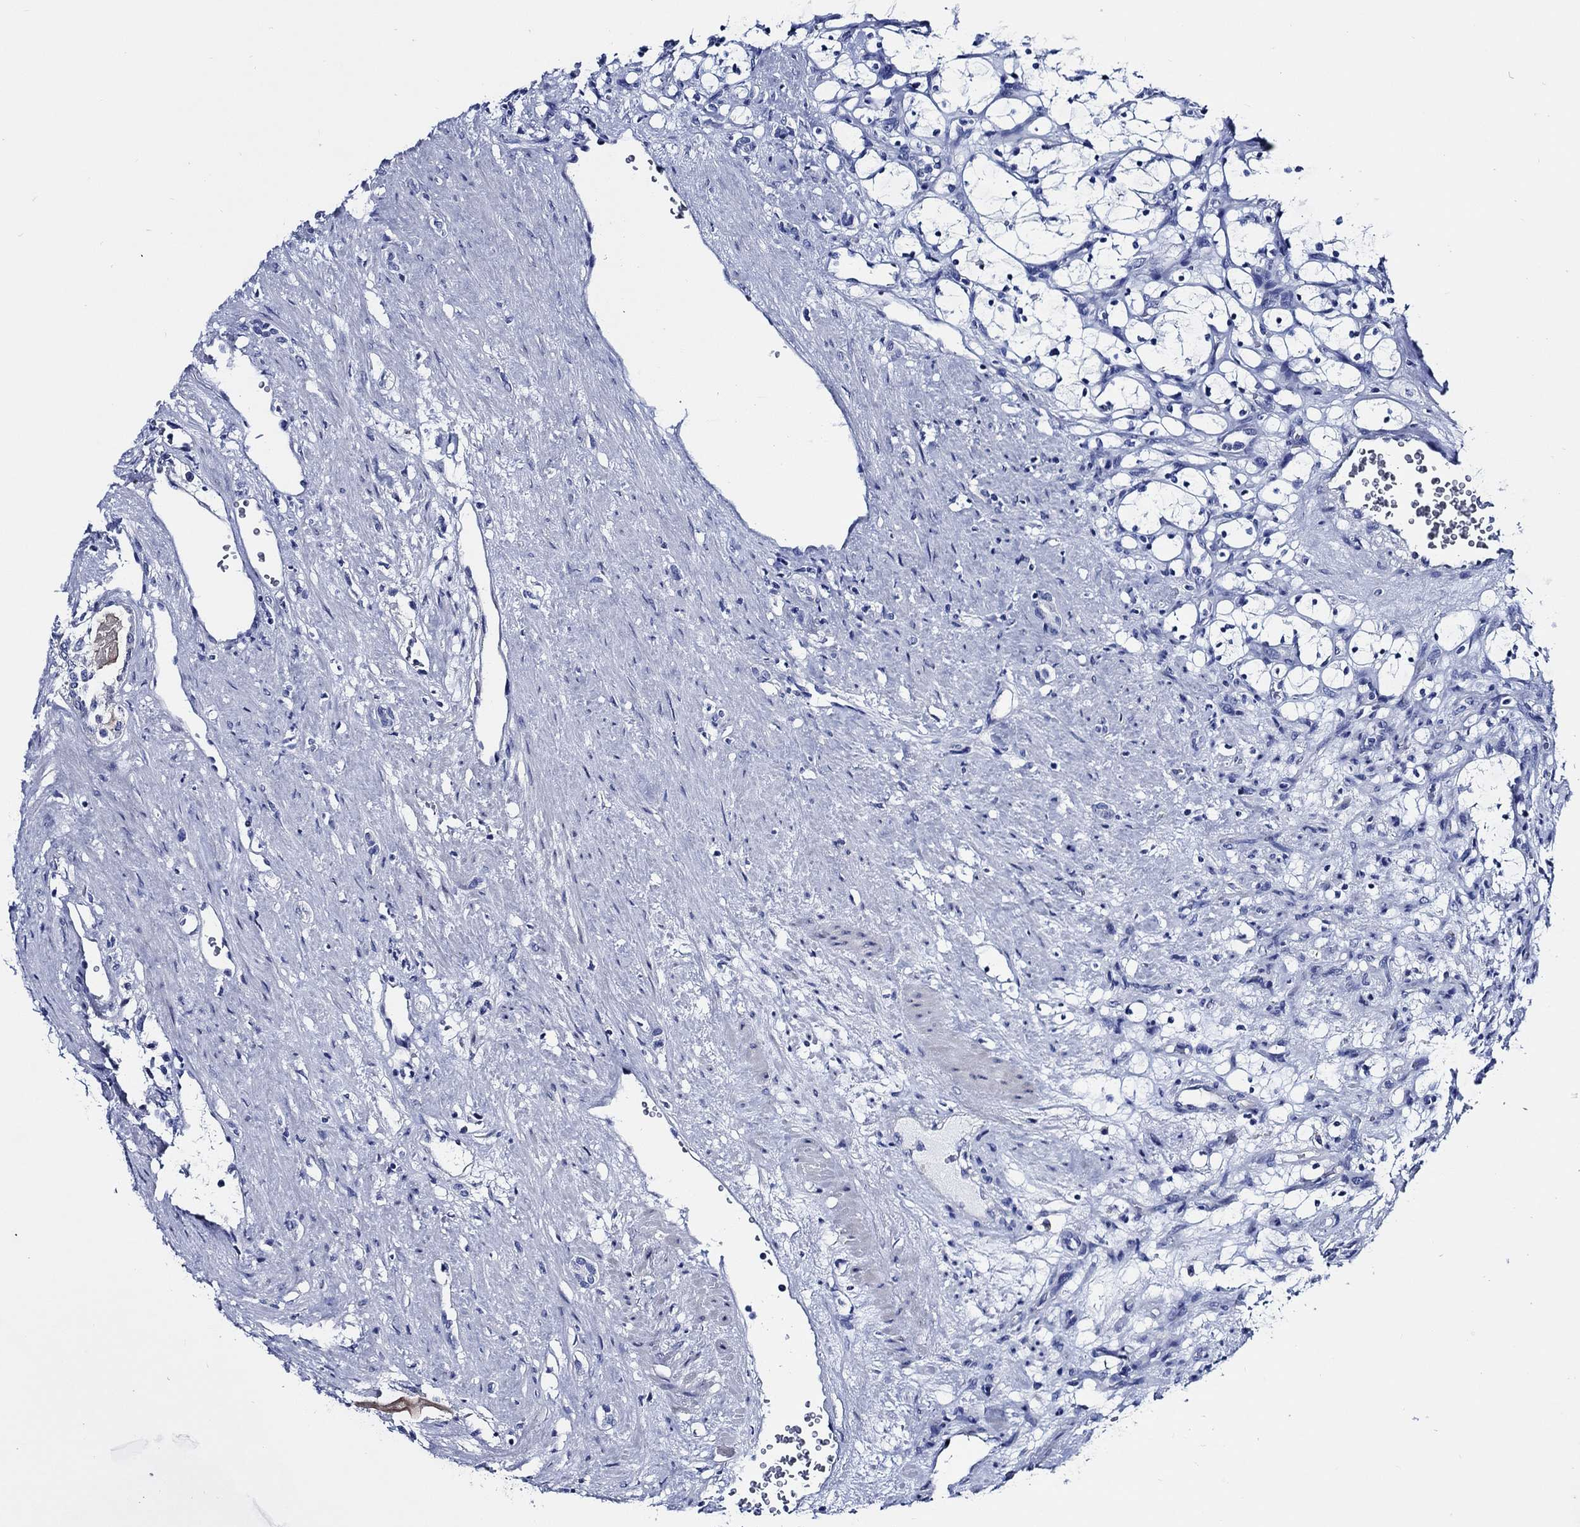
{"staining": {"intensity": "negative", "quantity": "none", "location": "none"}, "tissue": "renal cancer", "cell_type": "Tumor cells", "image_type": "cancer", "snomed": [{"axis": "morphology", "description": "Adenocarcinoma, NOS"}, {"axis": "topography", "description": "Kidney"}], "caption": "Immunohistochemistry (IHC) image of human adenocarcinoma (renal) stained for a protein (brown), which demonstrates no staining in tumor cells. Nuclei are stained in blue.", "gene": "WDR62", "patient": {"sex": "female", "age": 69}}